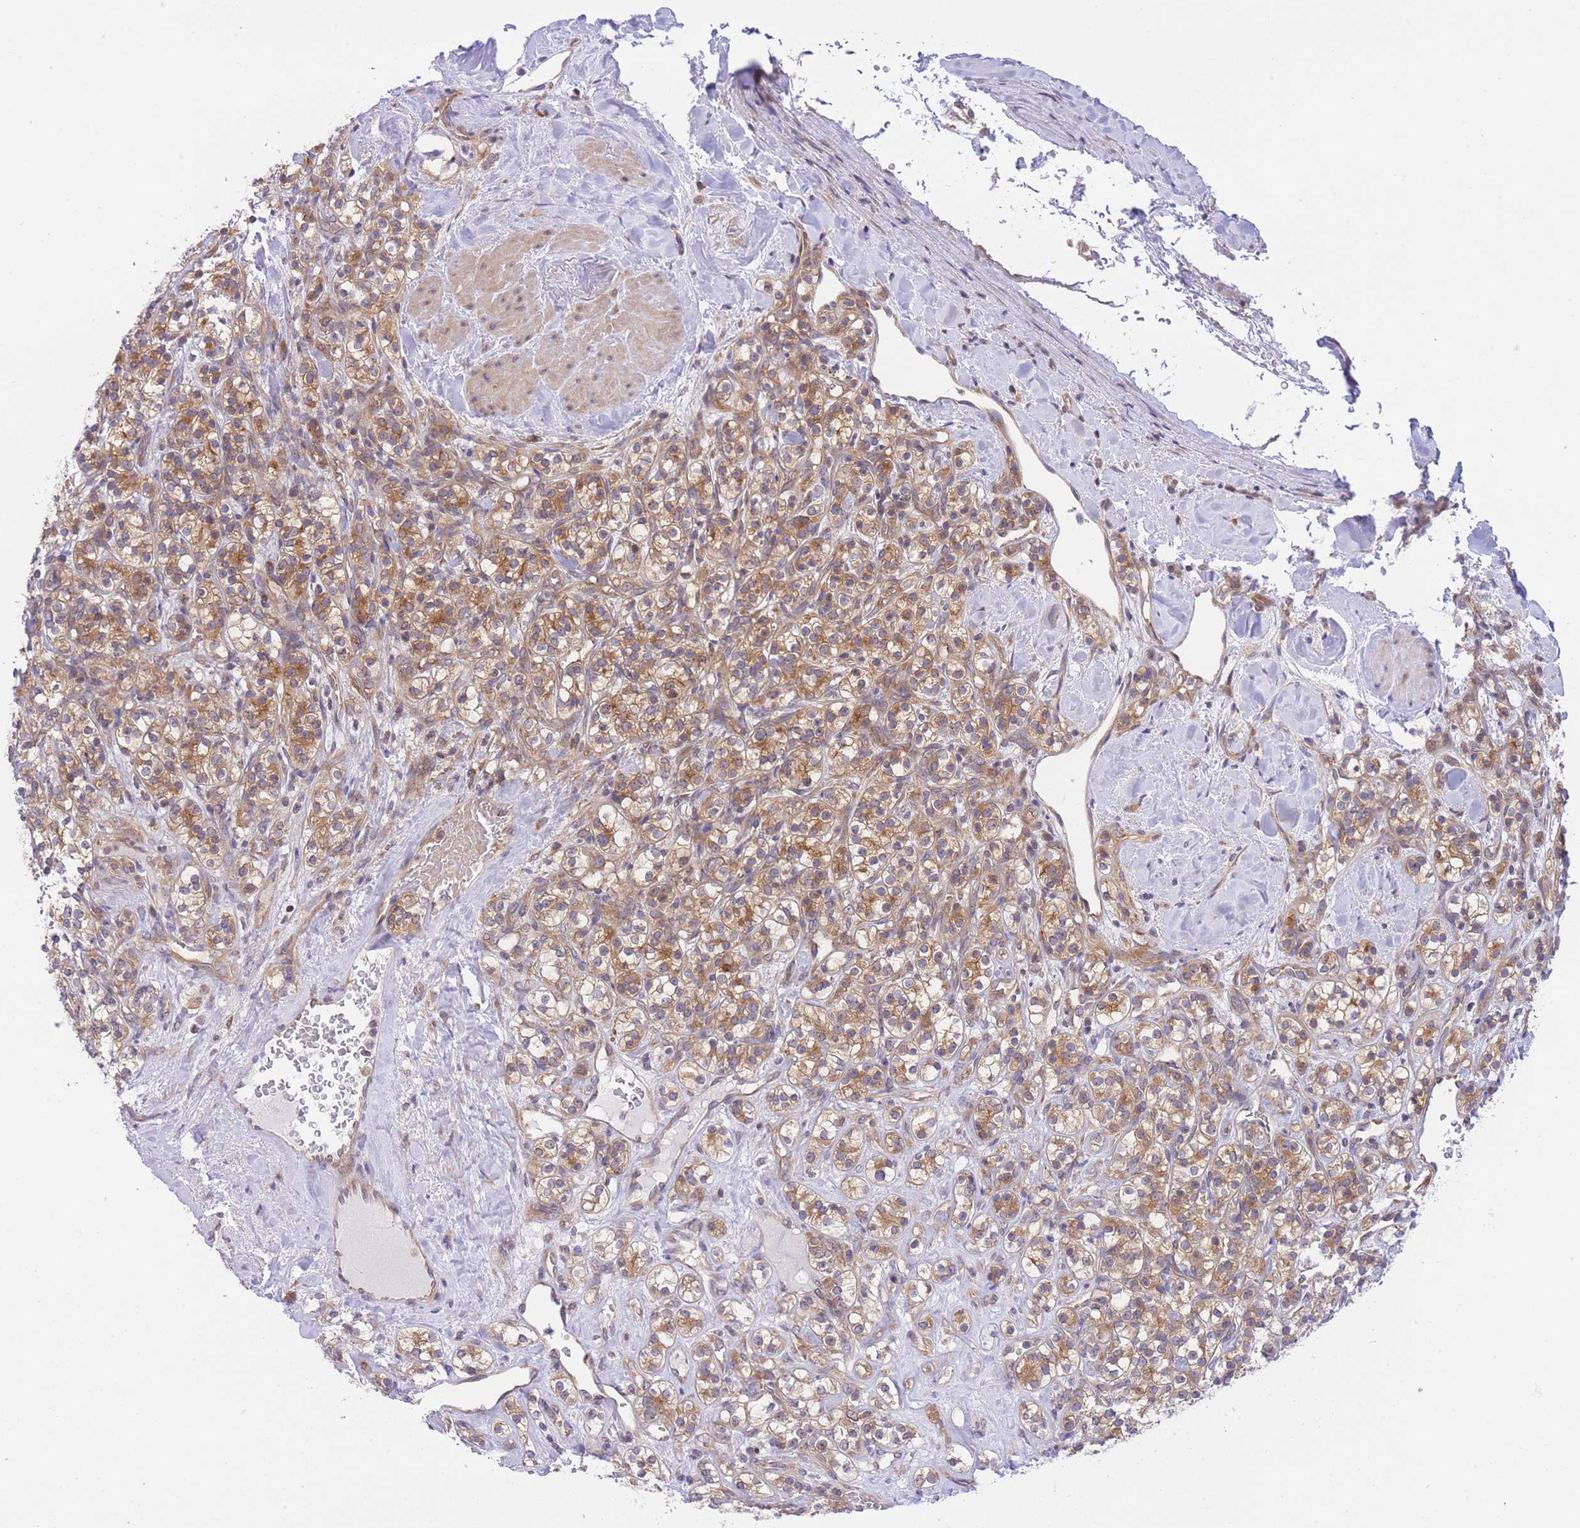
{"staining": {"intensity": "moderate", "quantity": ">75%", "location": "cytoplasmic/membranous"}, "tissue": "renal cancer", "cell_type": "Tumor cells", "image_type": "cancer", "snomed": [{"axis": "morphology", "description": "Adenocarcinoma, NOS"}, {"axis": "topography", "description": "Kidney"}], "caption": "Tumor cells reveal medium levels of moderate cytoplasmic/membranous staining in about >75% of cells in human renal adenocarcinoma.", "gene": "EIF2B2", "patient": {"sex": "male", "age": 77}}